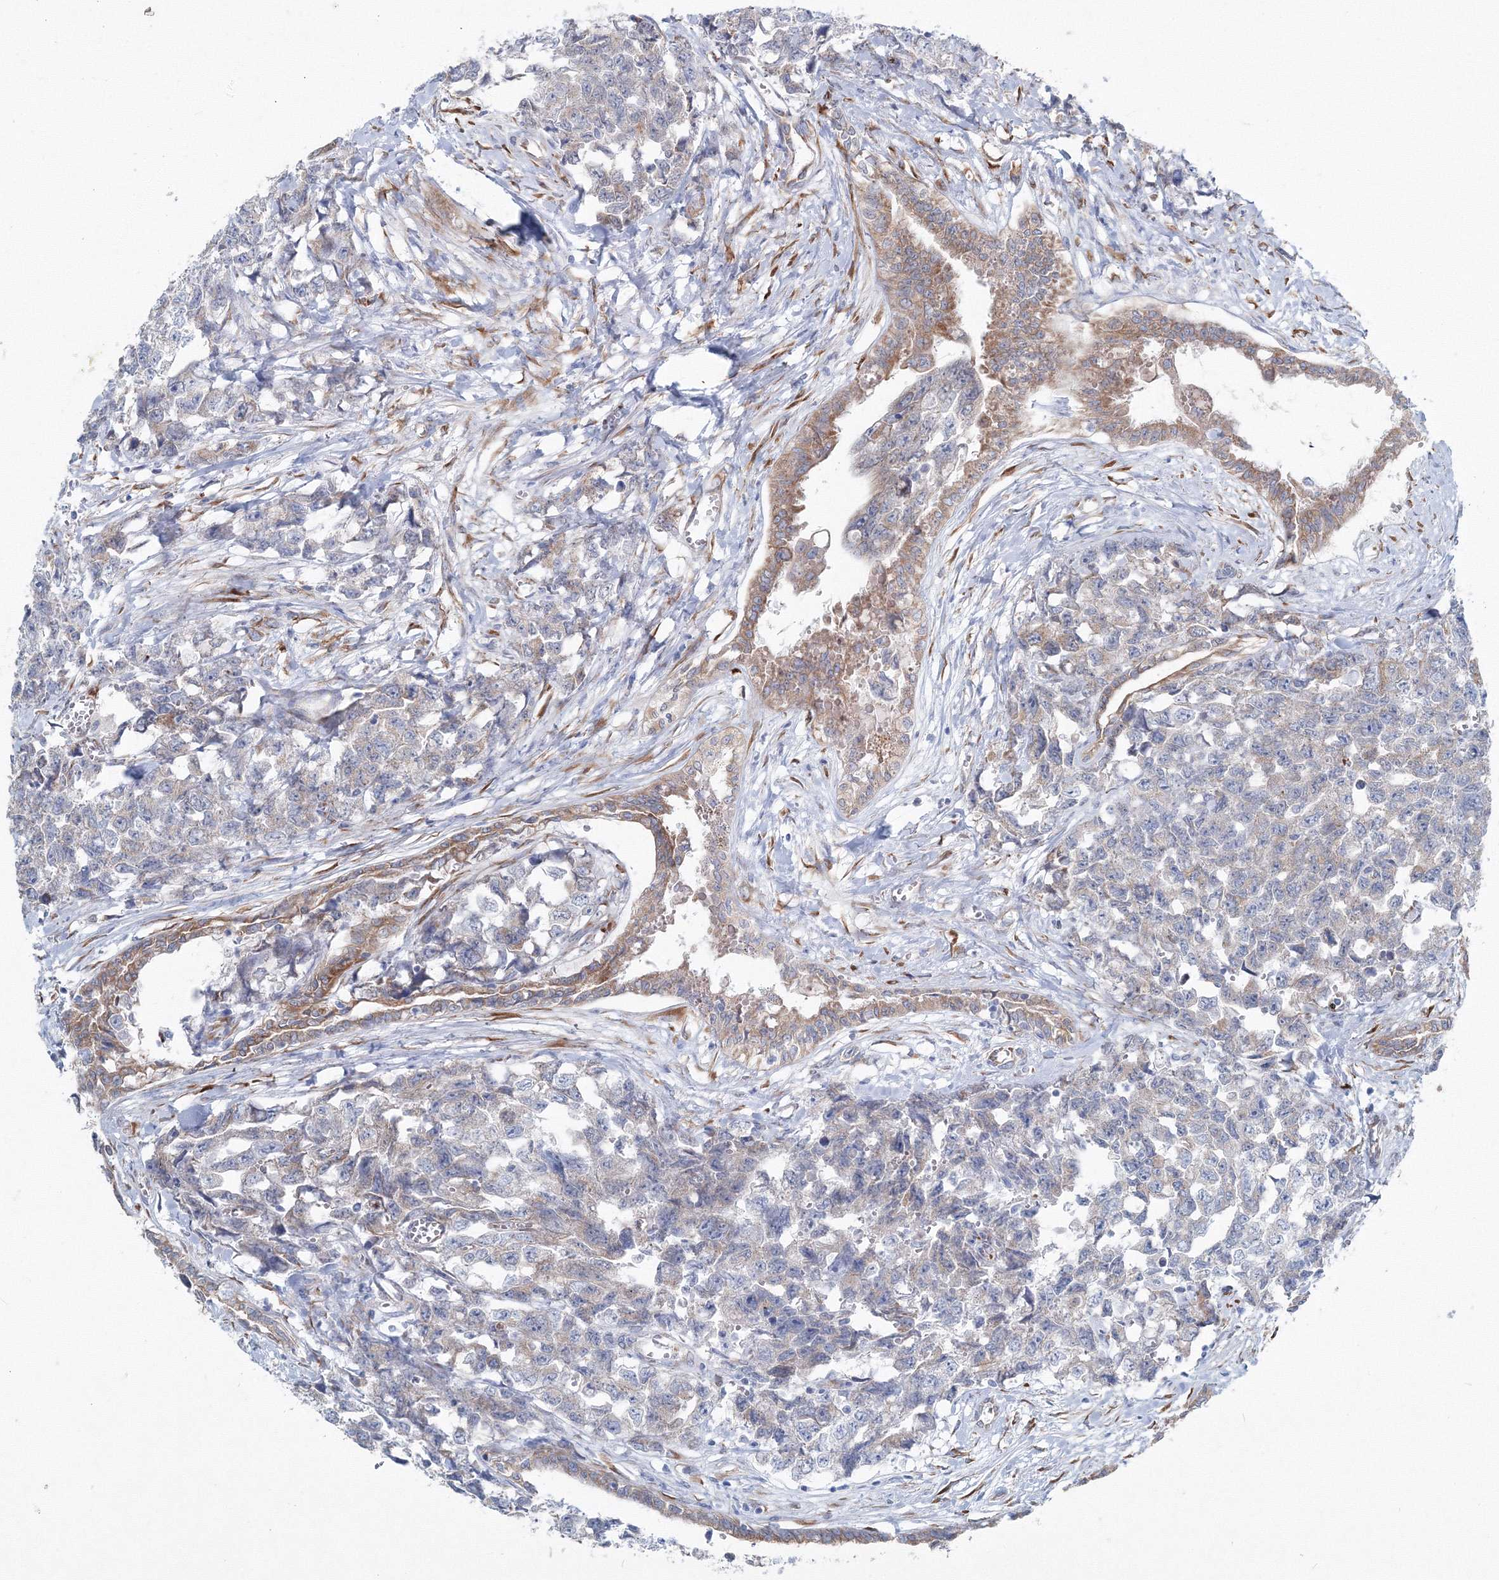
{"staining": {"intensity": "negative", "quantity": "none", "location": "none"}, "tissue": "testis cancer", "cell_type": "Tumor cells", "image_type": "cancer", "snomed": [{"axis": "morphology", "description": "Carcinoma, Embryonal, NOS"}, {"axis": "topography", "description": "Testis"}], "caption": "This is an IHC image of human embryonal carcinoma (testis). There is no staining in tumor cells.", "gene": "RCN1", "patient": {"sex": "male", "age": 31}}